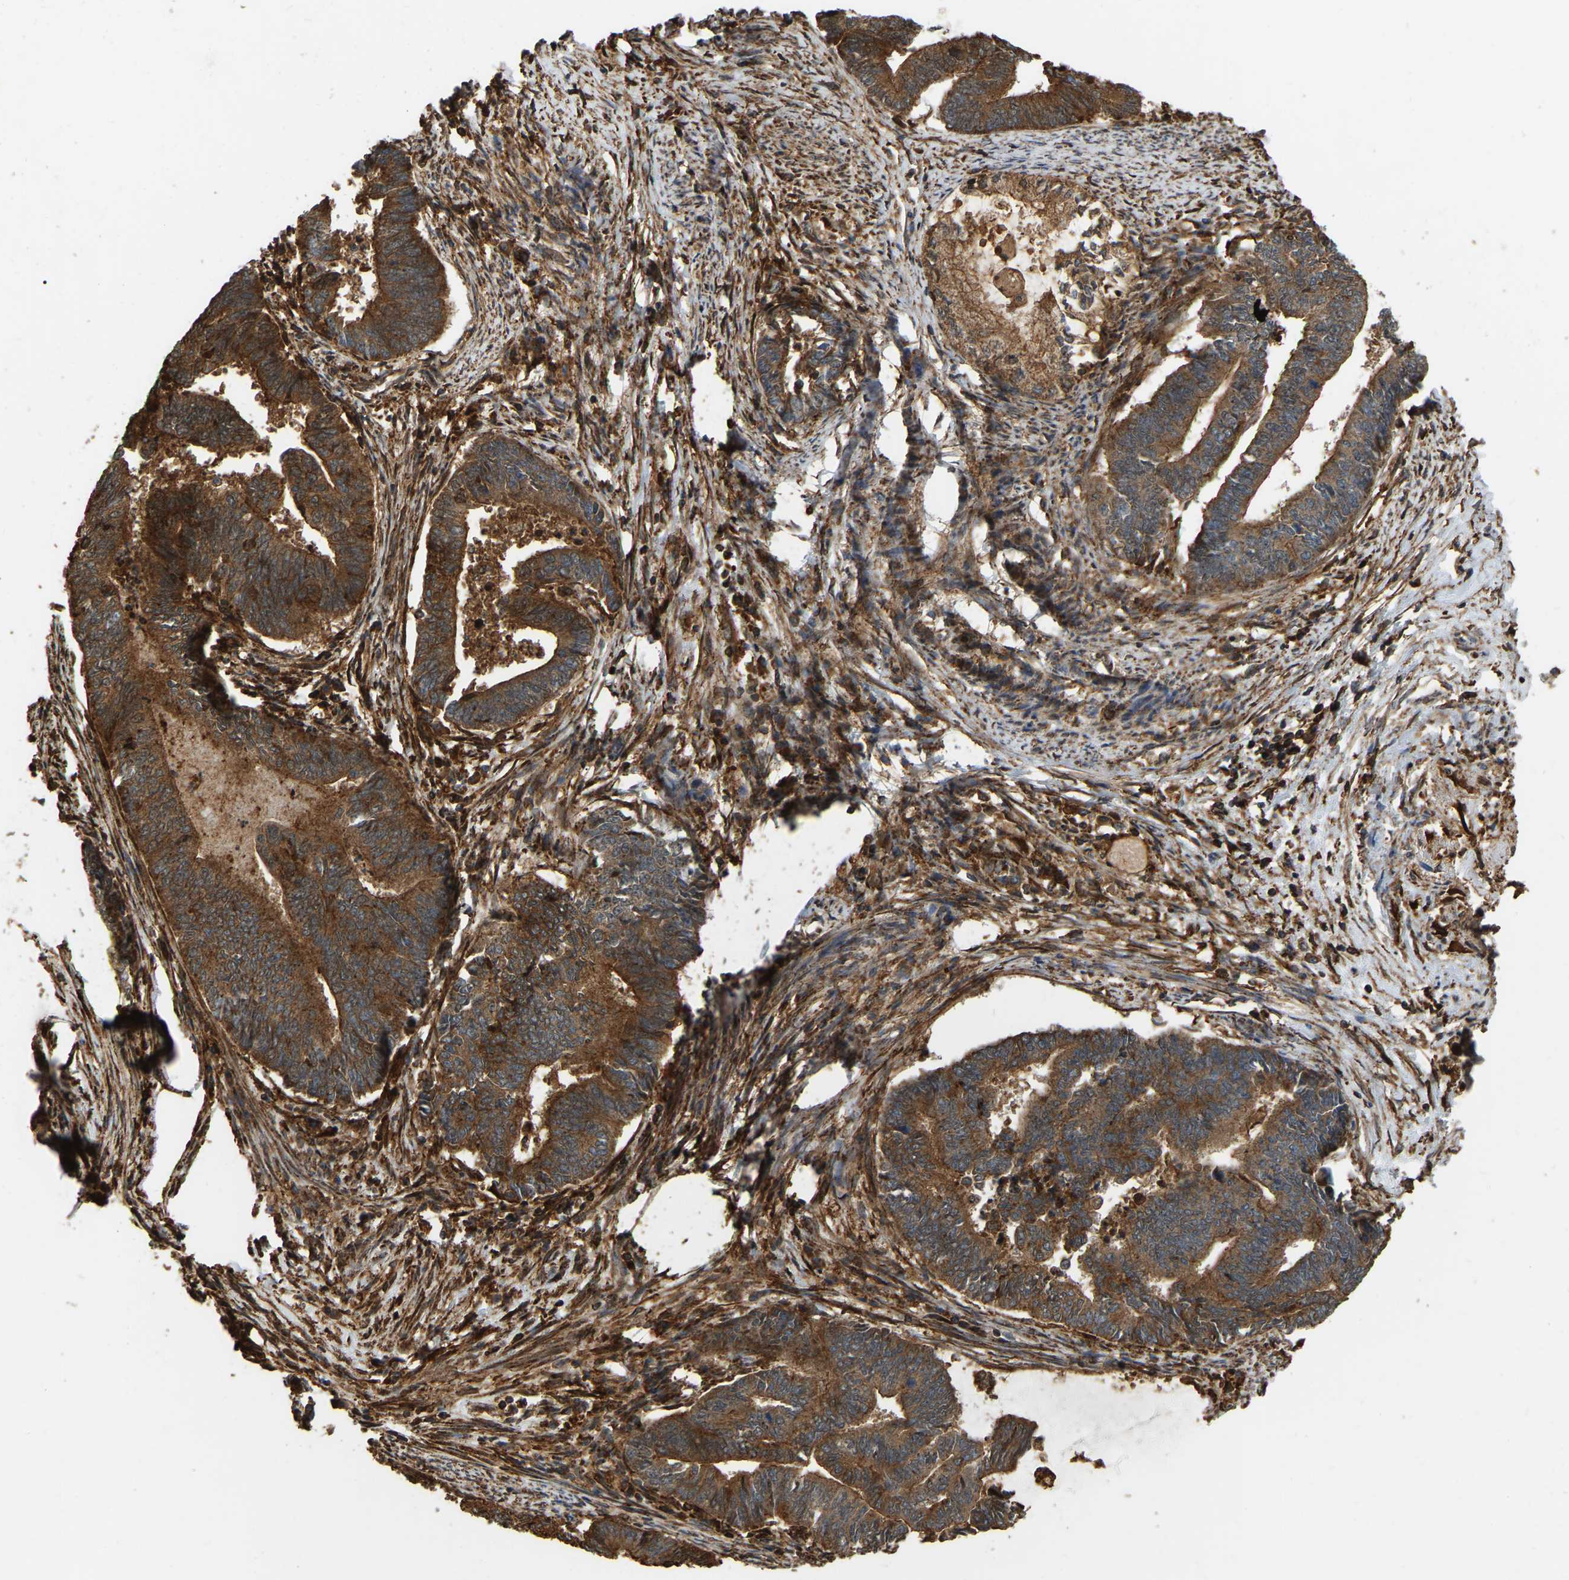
{"staining": {"intensity": "strong", "quantity": ">75%", "location": "cytoplasmic/membranous"}, "tissue": "endometrial cancer", "cell_type": "Tumor cells", "image_type": "cancer", "snomed": [{"axis": "morphology", "description": "Adenocarcinoma, NOS"}, {"axis": "topography", "description": "Endometrium"}], "caption": "A brown stain labels strong cytoplasmic/membranous positivity of a protein in endometrial cancer tumor cells.", "gene": "SAMD9L", "patient": {"sex": "female", "age": 86}}